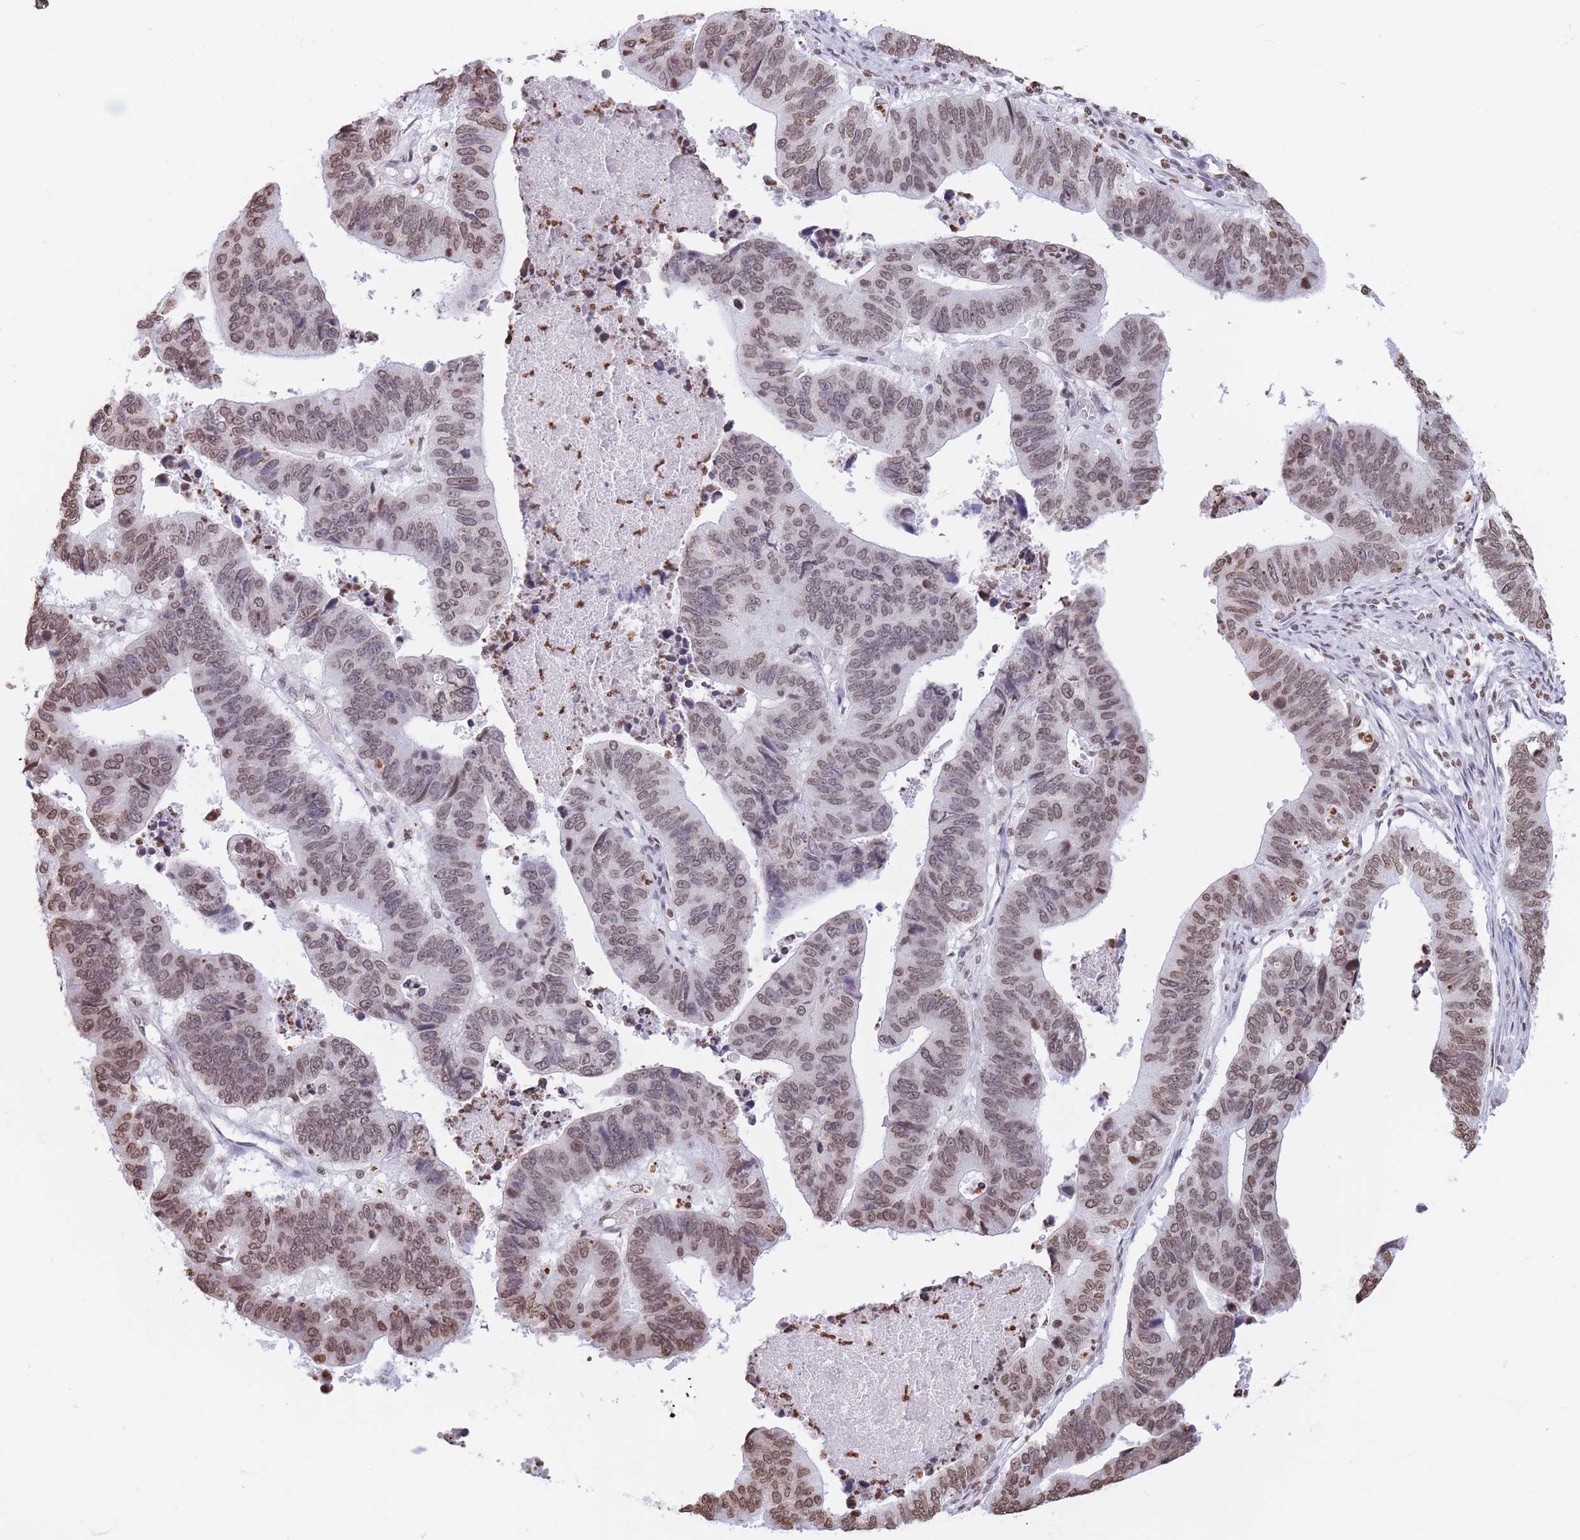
{"staining": {"intensity": "moderate", "quantity": "25%-75%", "location": "nuclear"}, "tissue": "stomach cancer", "cell_type": "Tumor cells", "image_type": "cancer", "snomed": [{"axis": "morphology", "description": "Adenocarcinoma, NOS"}, {"axis": "topography", "description": "Stomach"}], "caption": "Immunohistochemical staining of stomach cancer (adenocarcinoma) displays medium levels of moderate nuclear staining in approximately 25%-75% of tumor cells.", "gene": "RYK", "patient": {"sex": "male", "age": 59}}